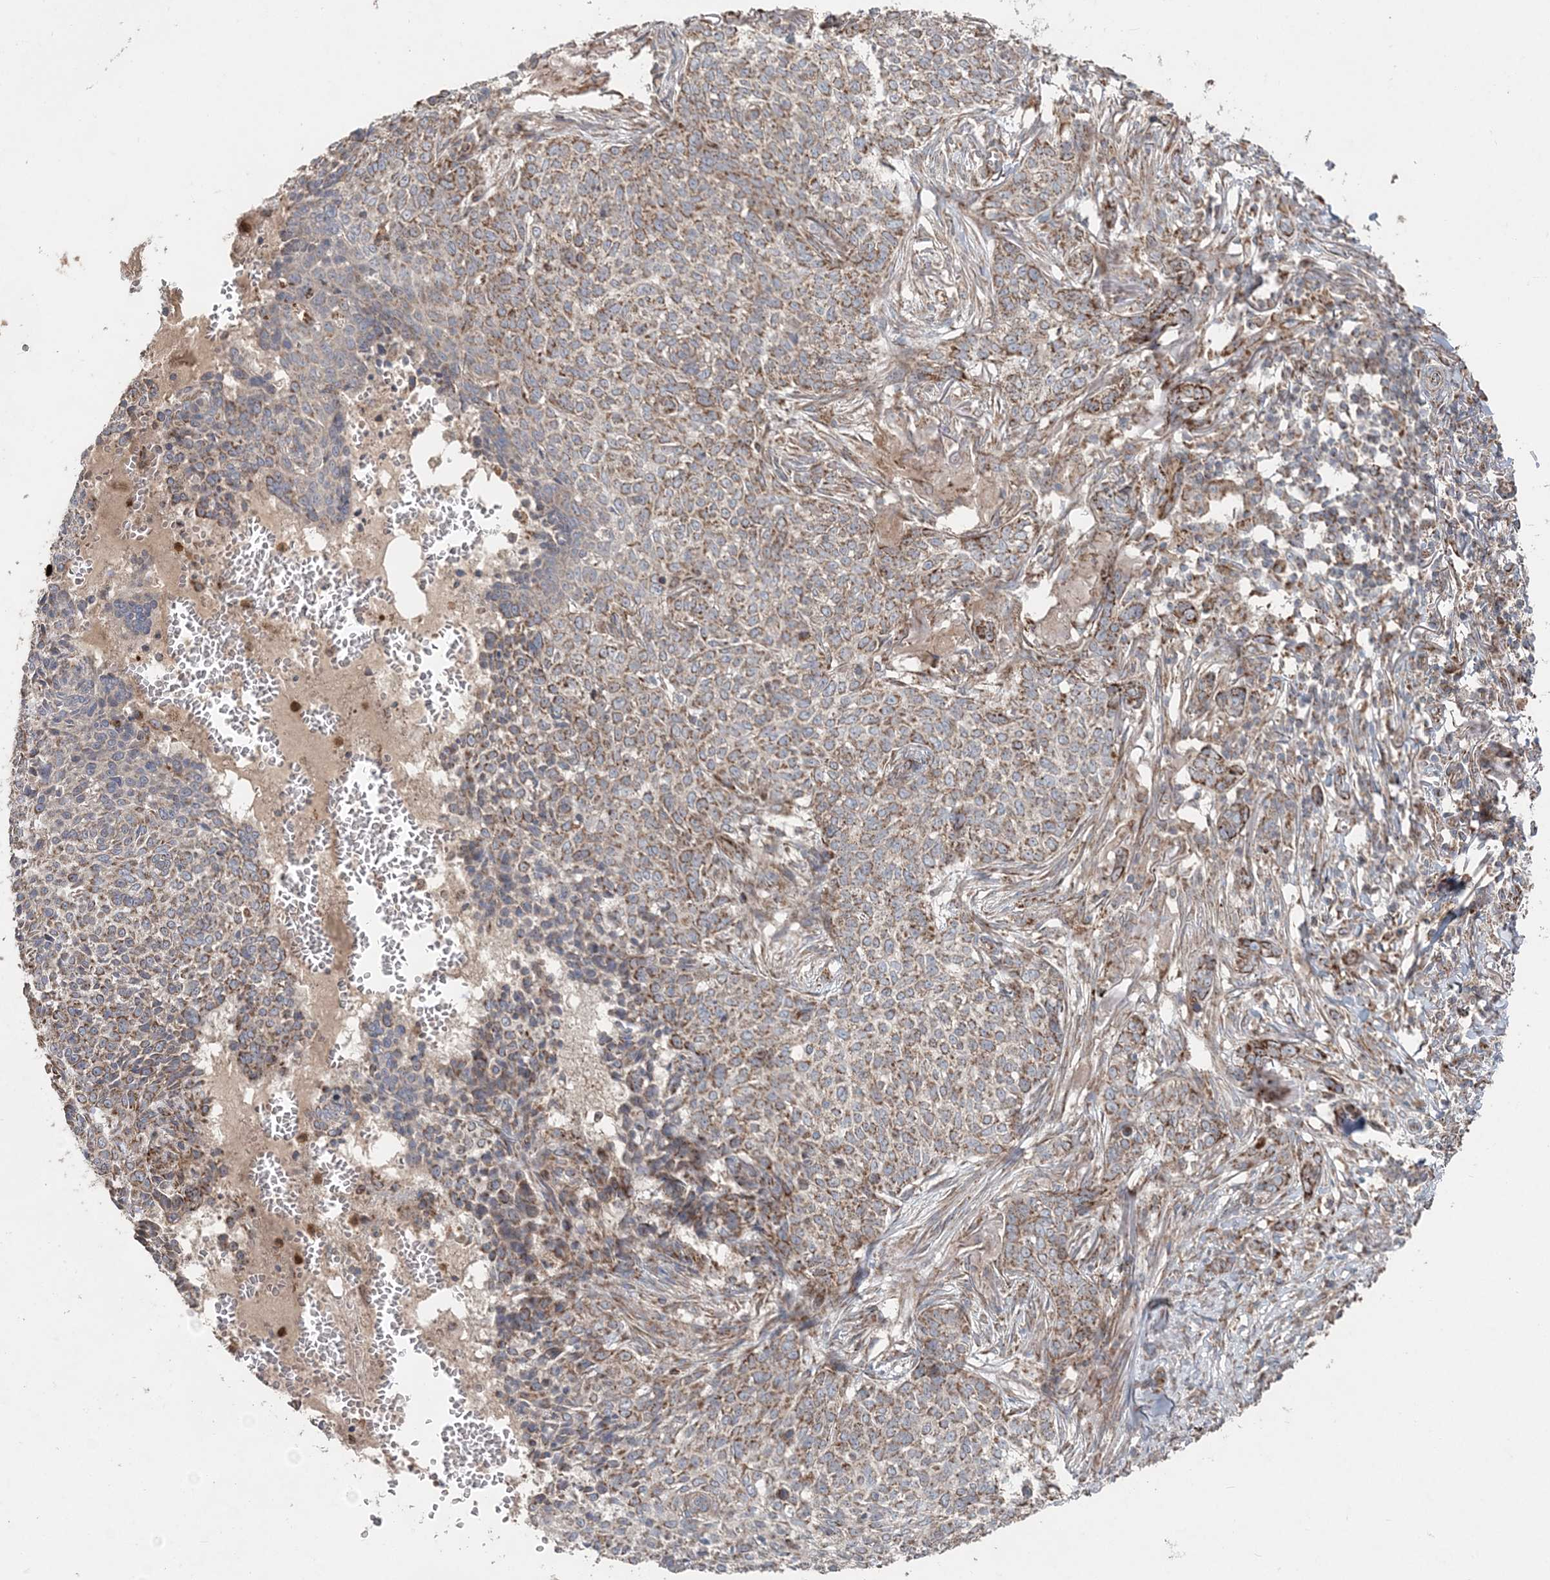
{"staining": {"intensity": "moderate", "quantity": ">75%", "location": "cytoplasmic/membranous"}, "tissue": "skin cancer", "cell_type": "Tumor cells", "image_type": "cancer", "snomed": [{"axis": "morphology", "description": "Basal cell carcinoma"}, {"axis": "topography", "description": "Skin"}], "caption": "Basal cell carcinoma (skin) was stained to show a protein in brown. There is medium levels of moderate cytoplasmic/membranous expression in approximately >75% of tumor cells. (Stains: DAB in brown, nuclei in blue, Microscopy: brightfield microscopy at high magnification).", "gene": "LRPPRC", "patient": {"sex": "male", "age": 85}}